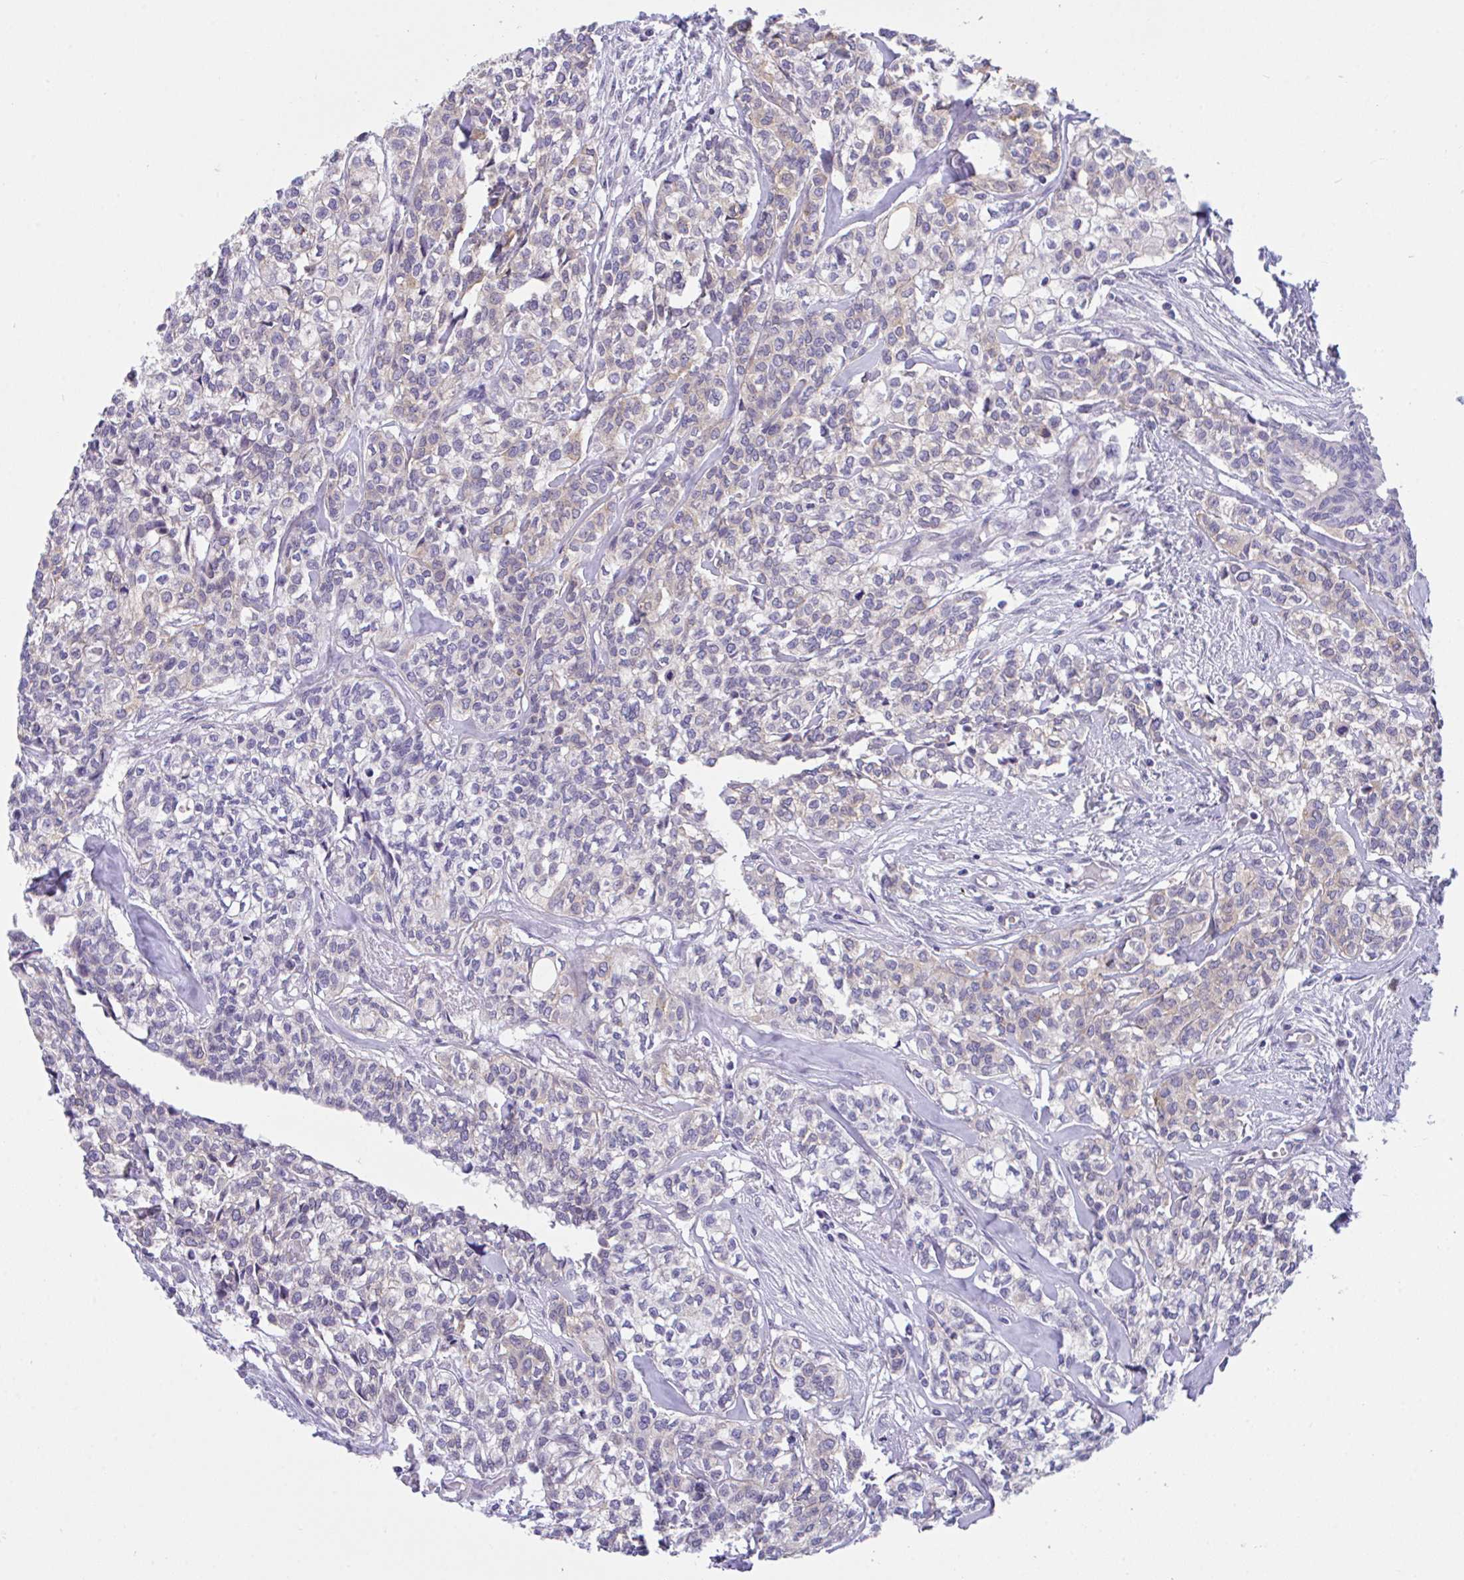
{"staining": {"intensity": "negative", "quantity": "none", "location": "none"}, "tissue": "head and neck cancer", "cell_type": "Tumor cells", "image_type": "cancer", "snomed": [{"axis": "morphology", "description": "Adenocarcinoma, NOS"}, {"axis": "topography", "description": "Head-Neck"}], "caption": "An IHC photomicrograph of adenocarcinoma (head and neck) is shown. There is no staining in tumor cells of adenocarcinoma (head and neck). The staining is performed using DAB brown chromogen with nuclei counter-stained in using hematoxylin.", "gene": "ZBED3", "patient": {"sex": "male", "age": 81}}